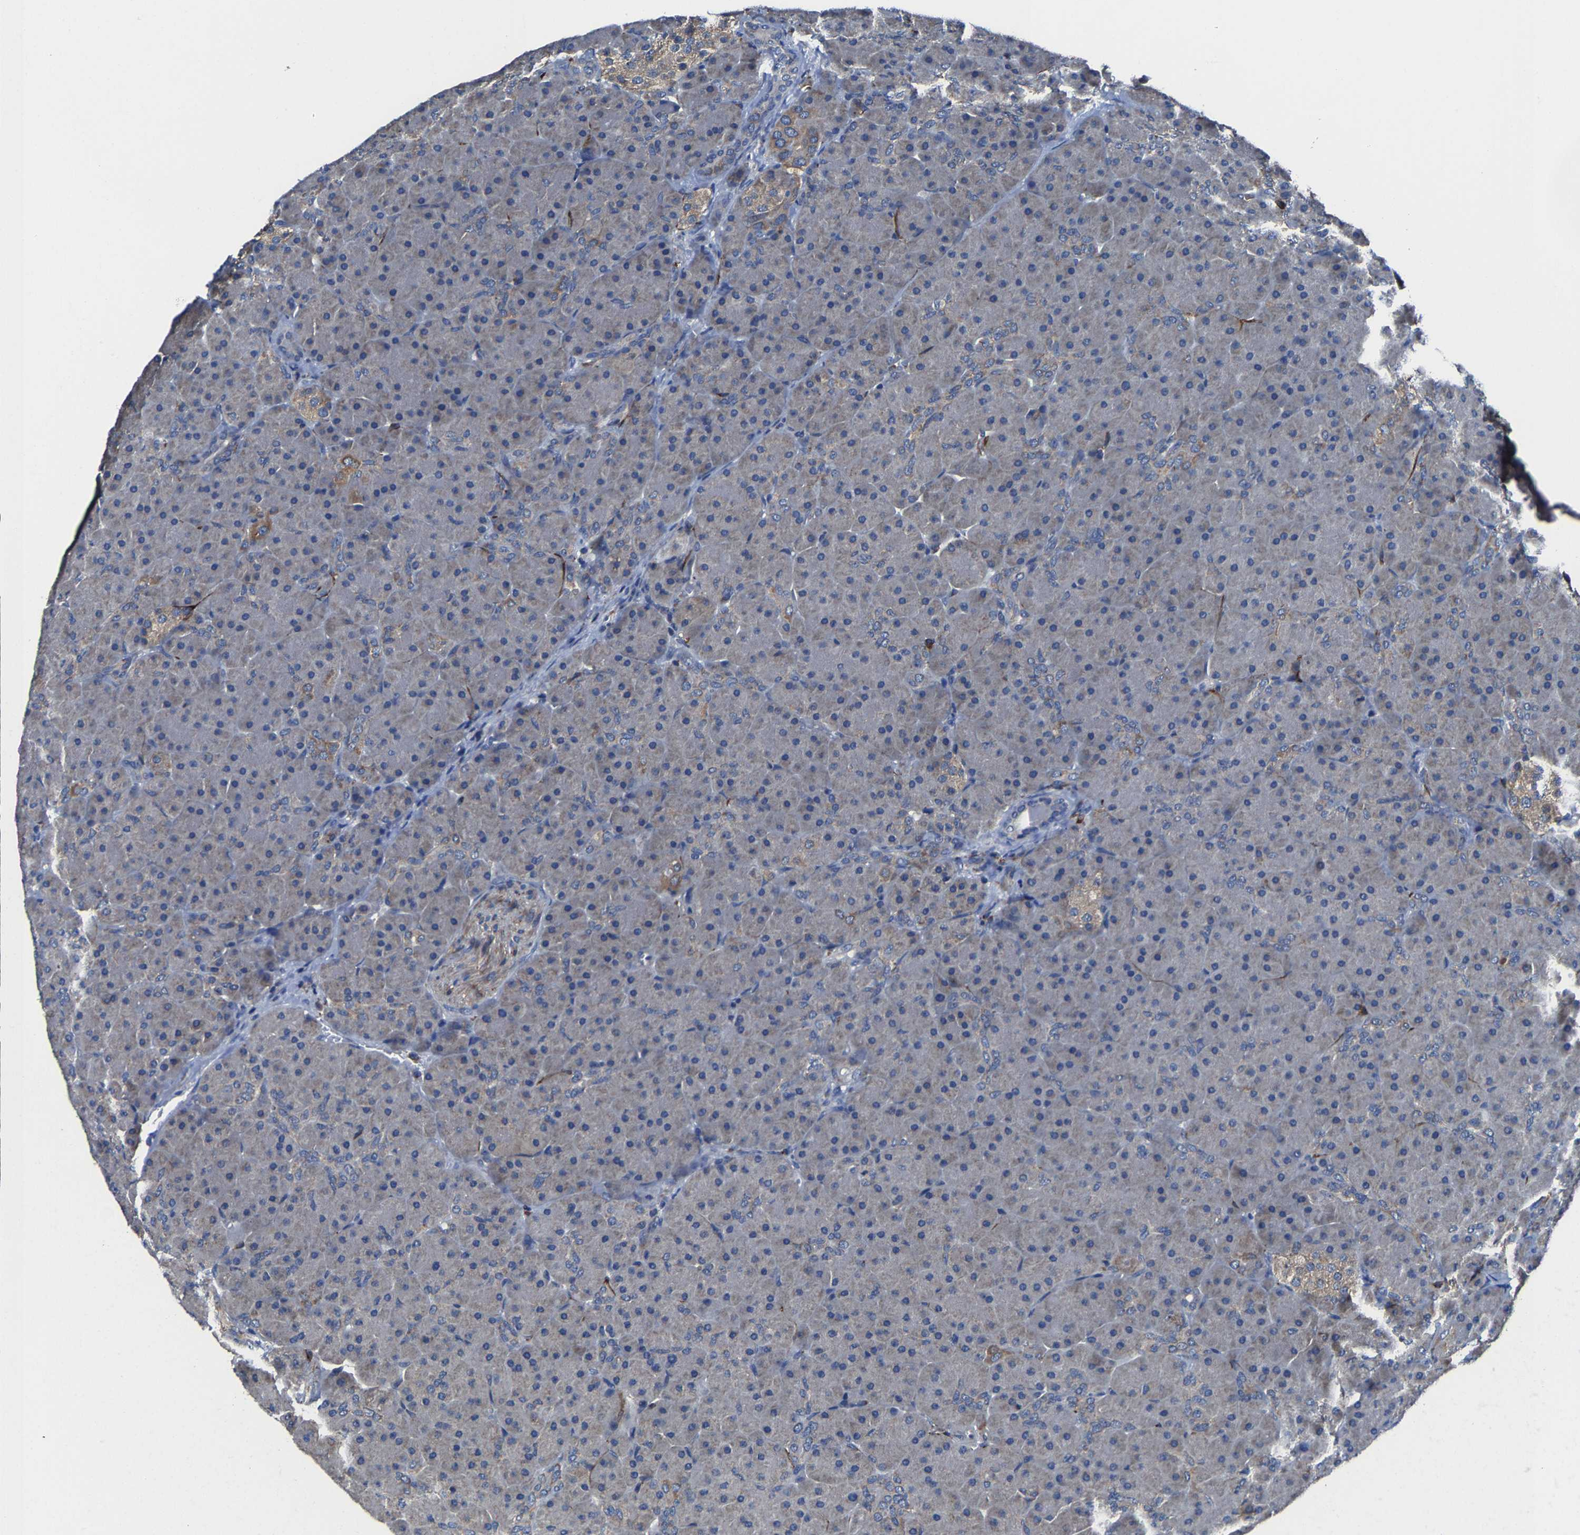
{"staining": {"intensity": "negative", "quantity": "none", "location": "none"}, "tissue": "pancreas", "cell_type": "Exocrine glandular cells", "image_type": "normal", "snomed": [{"axis": "morphology", "description": "Normal tissue, NOS"}, {"axis": "topography", "description": "Pancreas"}], "caption": "High magnification brightfield microscopy of benign pancreas stained with DAB (brown) and counterstained with hematoxylin (blue): exocrine glandular cells show no significant positivity.", "gene": "AGK", "patient": {"sex": "male", "age": 66}}